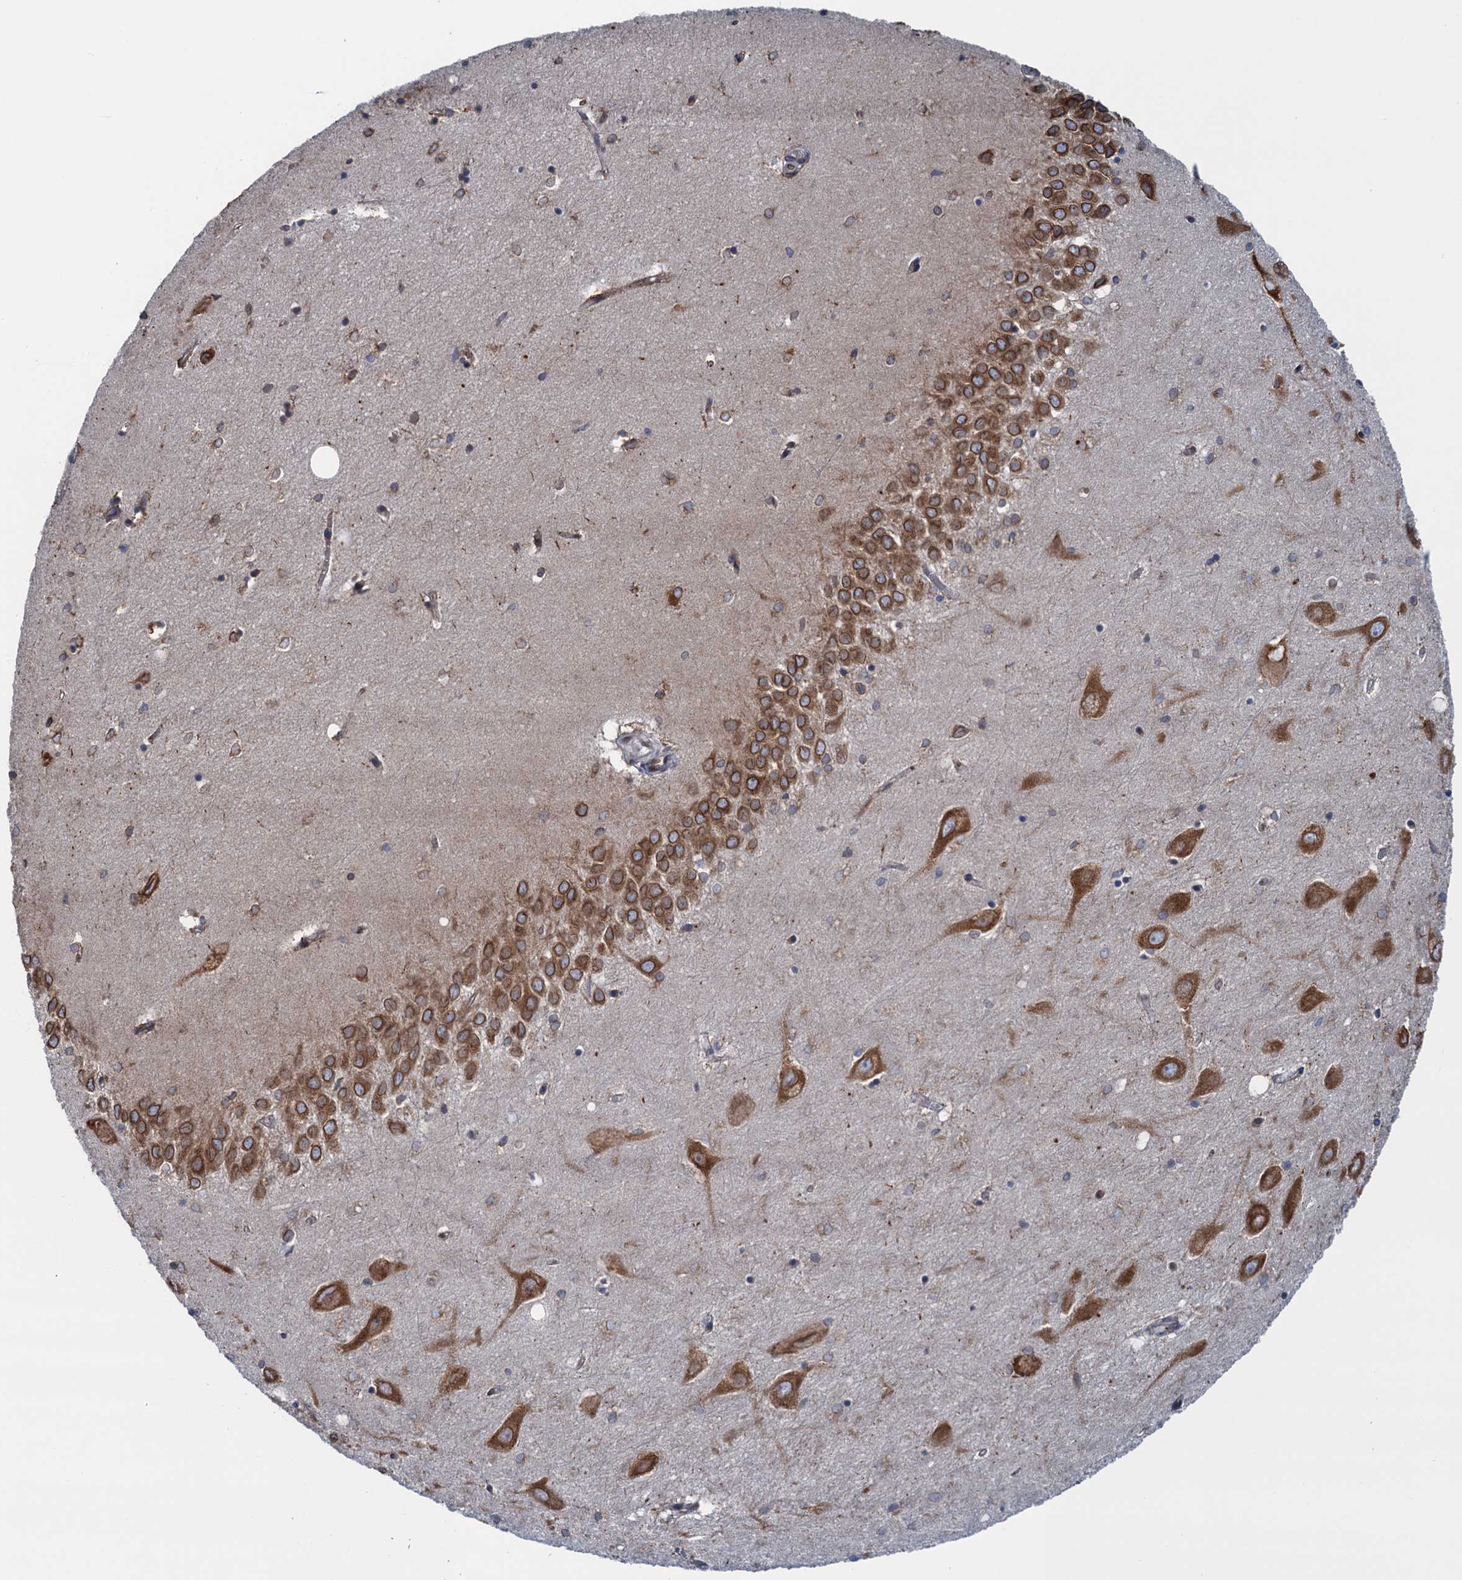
{"staining": {"intensity": "moderate", "quantity": "<25%", "location": "cytoplasmic/membranous"}, "tissue": "hippocampus", "cell_type": "Glial cells", "image_type": "normal", "snomed": [{"axis": "morphology", "description": "Normal tissue, NOS"}, {"axis": "topography", "description": "Hippocampus"}], "caption": "A high-resolution histopathology image shows IHC staining of benign hippocampus, which reveals moderate cytoplasmic/membranous positivity in about <25% of glial cells.", "gene": "TMEM205", "patient": {"sex": "female", "age": 64}}